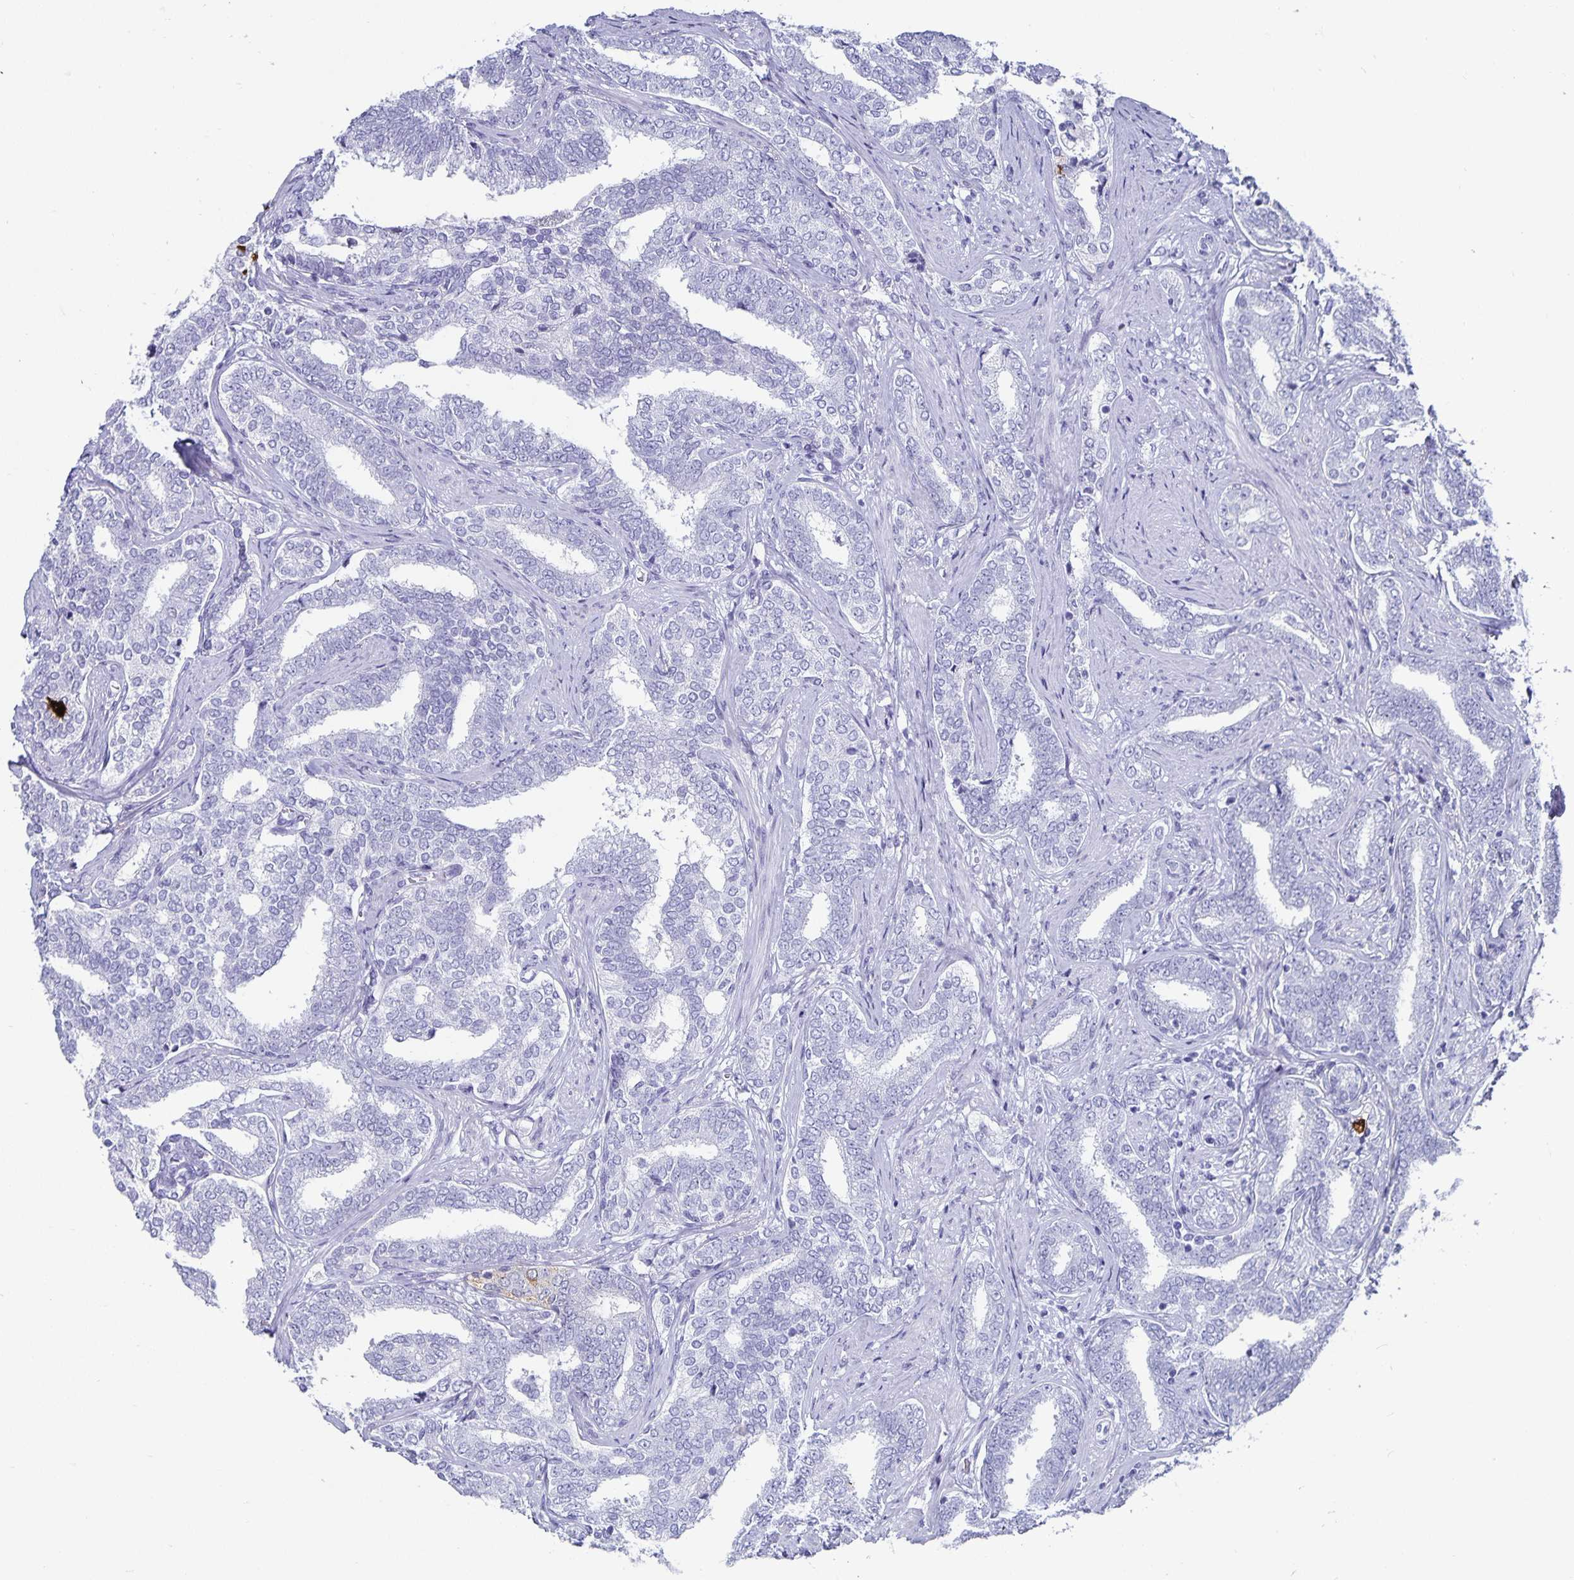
{"staining": {"intensity": "negative", "quantity": "none", "location": "none"}, "tissue": "prostate cancer", "cell_type": "Tumor cells", "image_type": "cancer", "snomed": [{"axis": "morphology", "description": "Adenocarcinoma, High grade"}, {"axis": "topography", "description": "Prostate"}], "caption": "Histopathology image shows no protein expression in tumor cells of prostate high-grade adenocarcinoma tissue.", "gene": "CHGA", "patient": {"sex": "male", "age": 72}}